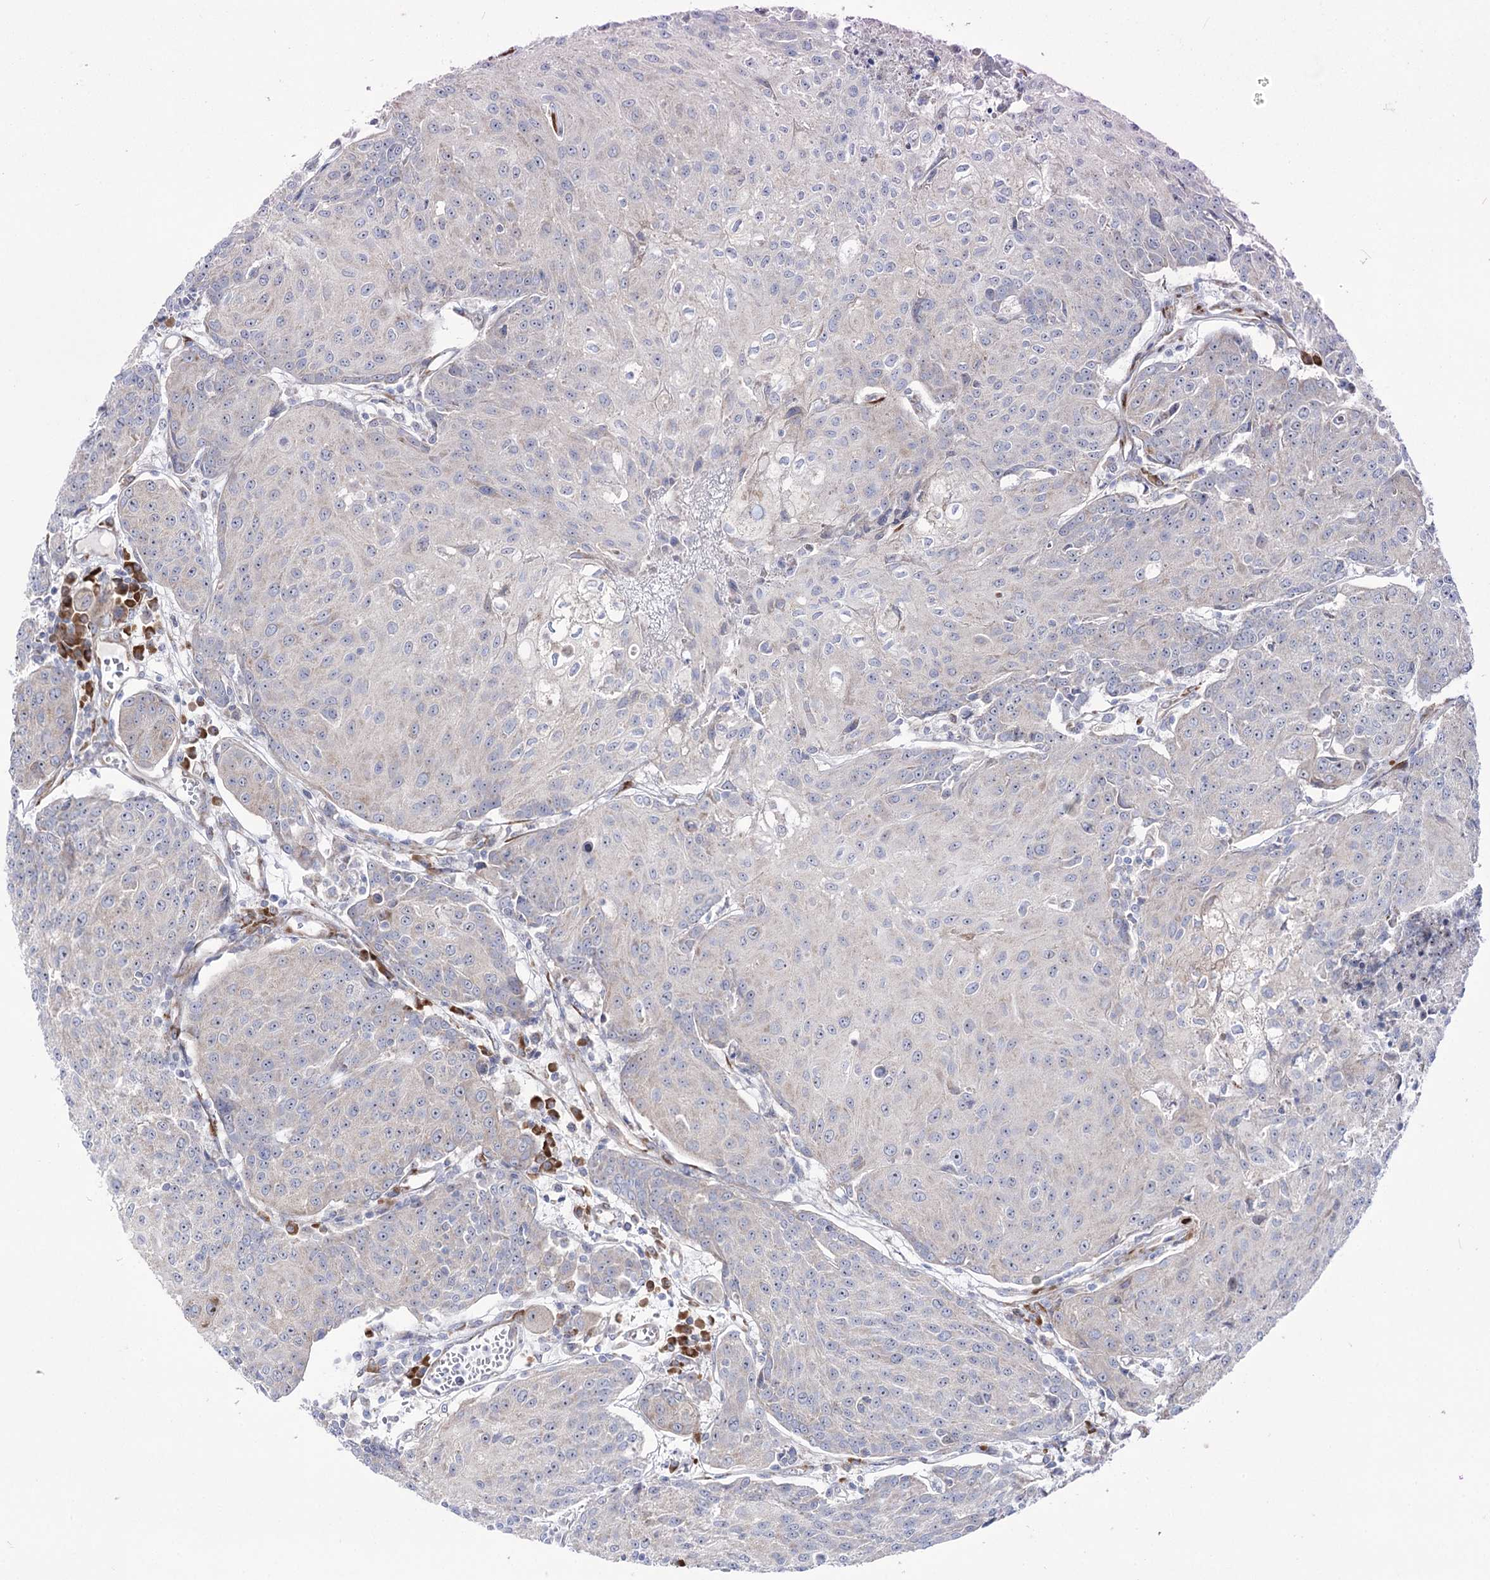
{"staining": {"intensity": "negative", "quantity": "none", "location": "none"}, "tissue": "urothelial cancer", "cell_type": "Tumor cells", "image_type": "cancer", "snomed": [{"axis": "morphology", "description": "Urothelial carcinoma, High grade"}, {"axis": "topography", "description": "Urinary bladder"}], "caption": "DAB immunohistochemical staining of urothelial cancer shows no significant expression in tumor cells.", "gene": "METTL5", "patient": {"sex": "female", "age": 85}}